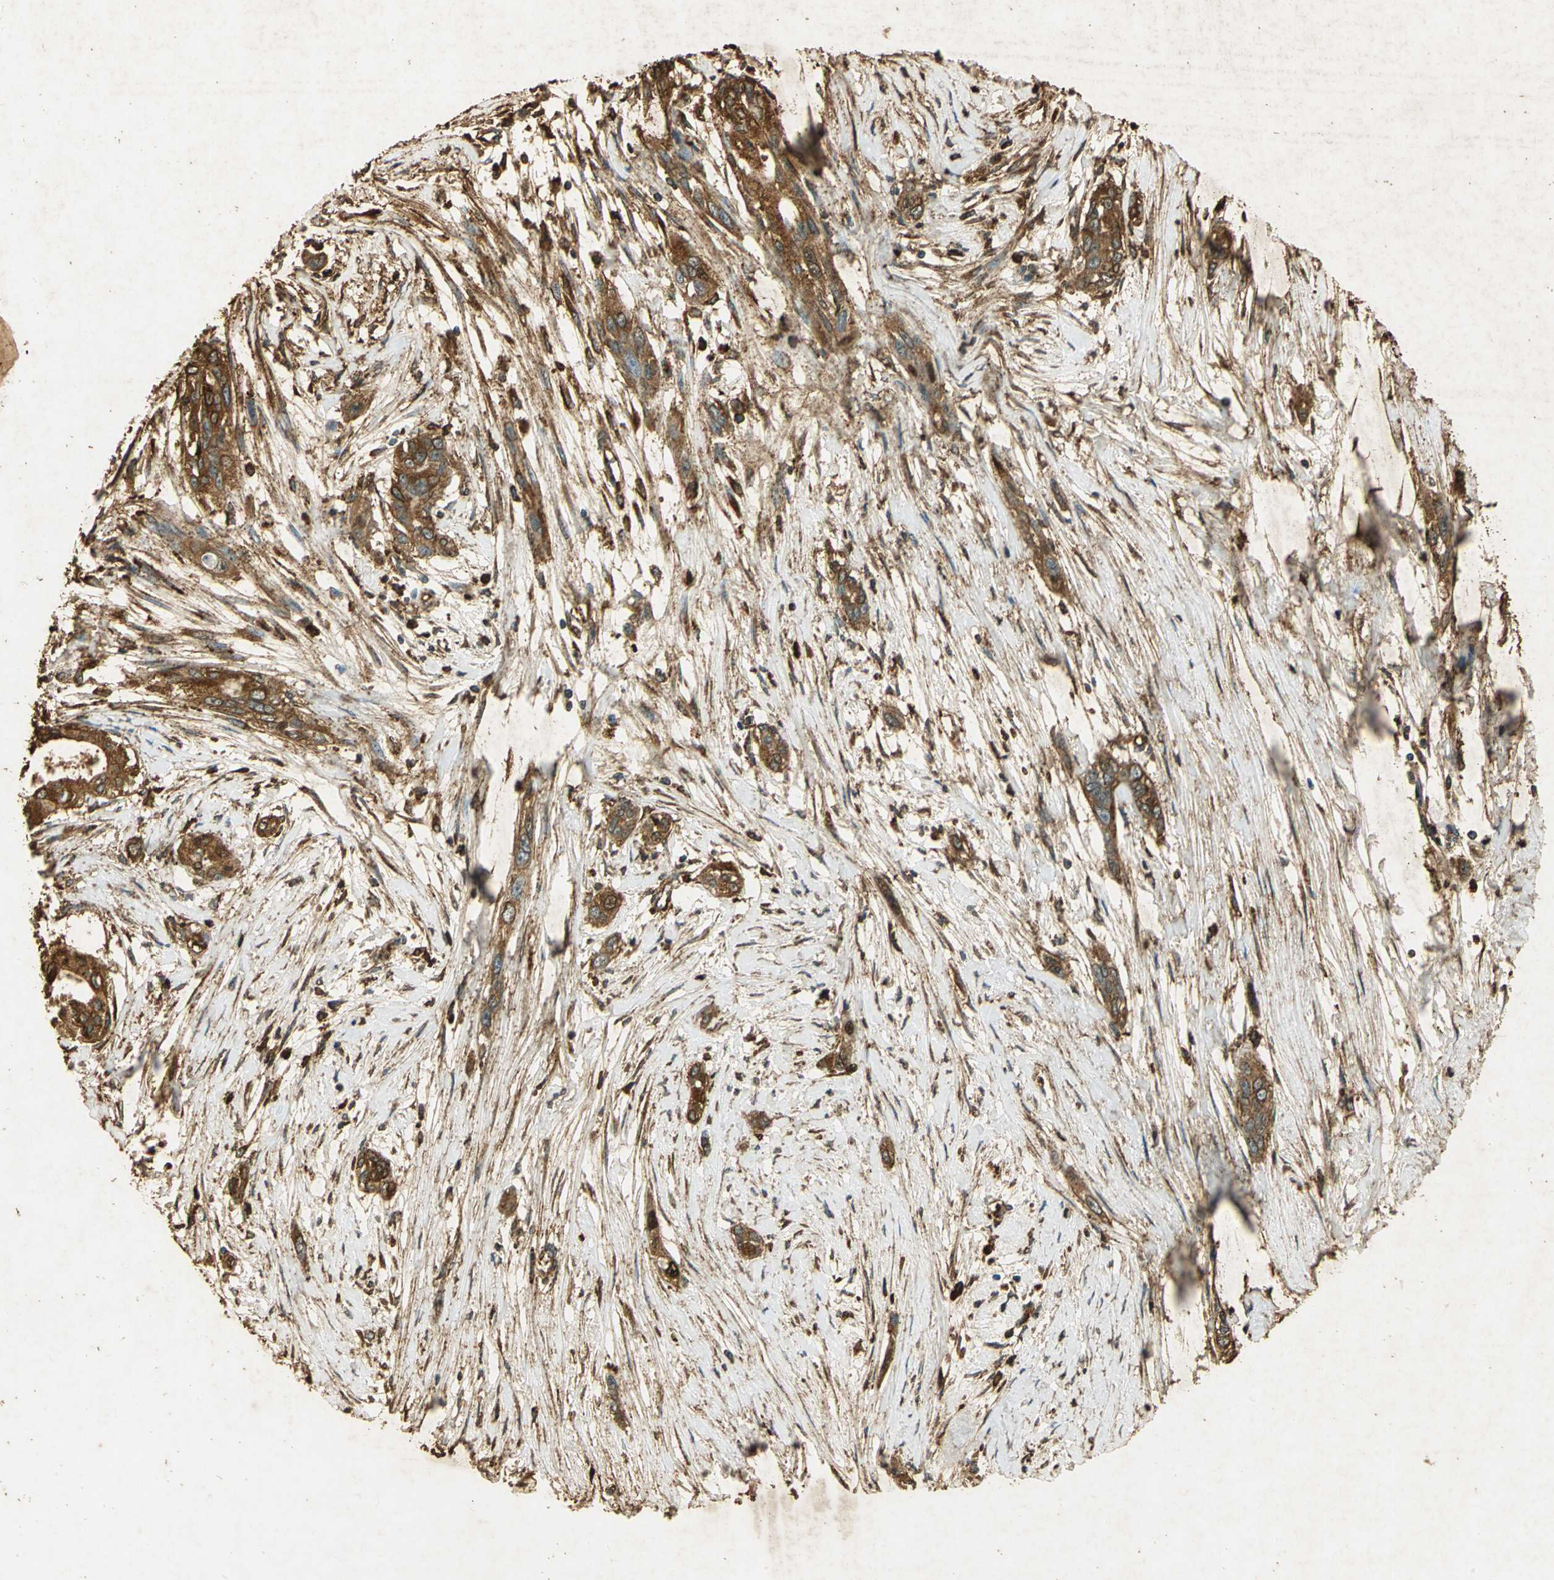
{"staining": {"intensity": "strong", "quantity": ">75%", "location": "cytoplasmic/membranous"}, "tissue": "pancreatic cancer", "cell_type": "Tumor cells", "image_type": "cancer", "snomed": [{"axis": "morphology", "description": "Adenocarcinoma, NOS"}, {"axis": "topography", "description": "Pancreas"}], "caption": "A micrograph showing strong cytoplasmic/membranous positivity in approximately >75% of tumor cells in pancreatic adenocarcinoma, as visualized by brown immunohistochemical staining.", "gene": "ANXA4", "patient": {"sex": "female", "age": 60}}